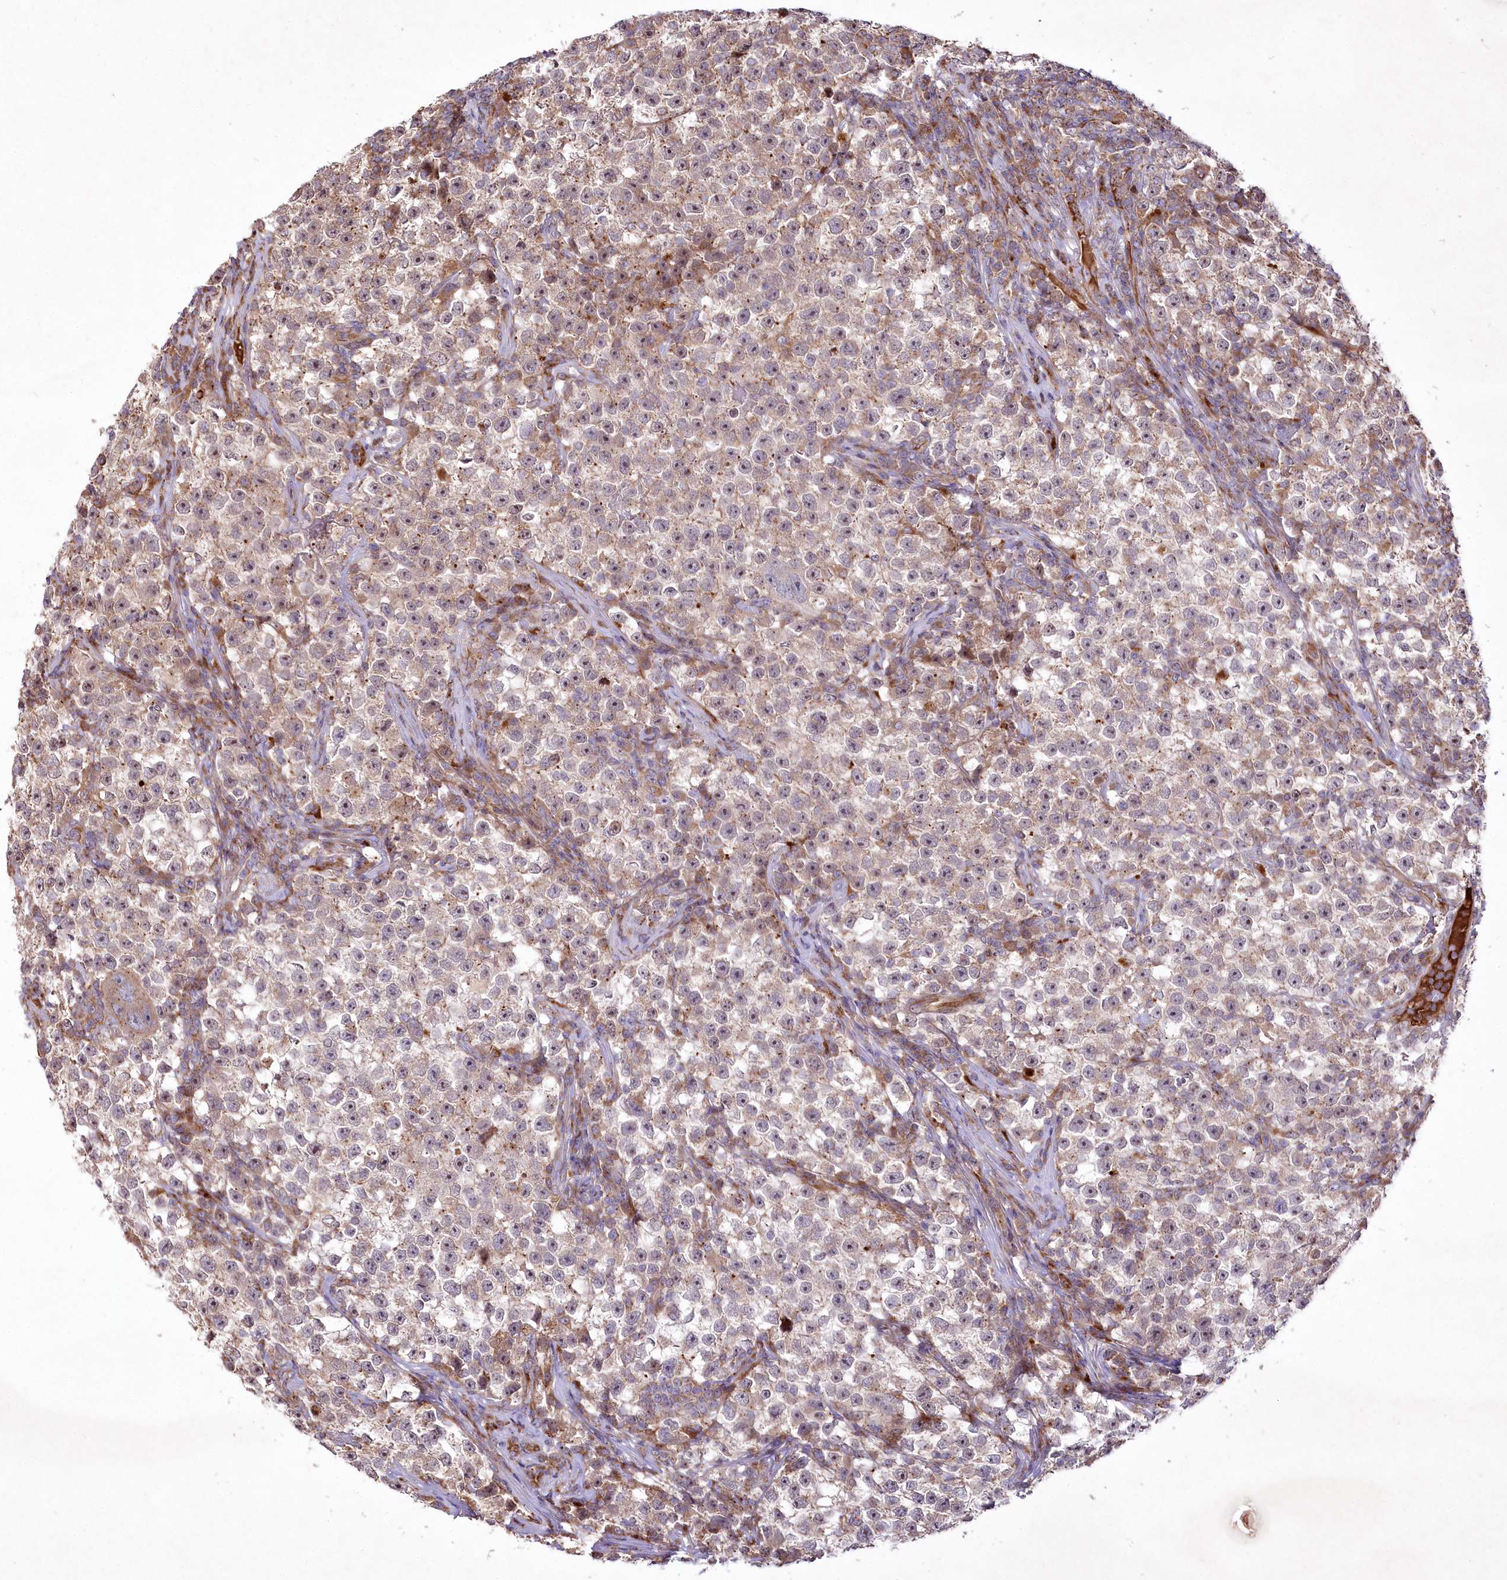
{"staining": {"intensity": "weak", "quantity": ">75%", "location": "cytoplasmic/membranous"}, "tissue": "testis cancer", "cell_type": "Tumor cells", "image_type": "cancer", "snomed": [{"axis": "morphology", "description": "Seminoma, NOS"}, {"axis": "topography", "description": "Testis"}], "caption": "Testis cancer tissue displays weak cytoplasmic/membranous staining in approximately >75% of tumor cells, visualized by immunohistochemistry.", "gene": "PSTK", "patient": {"sex": "male", "age": 22}}